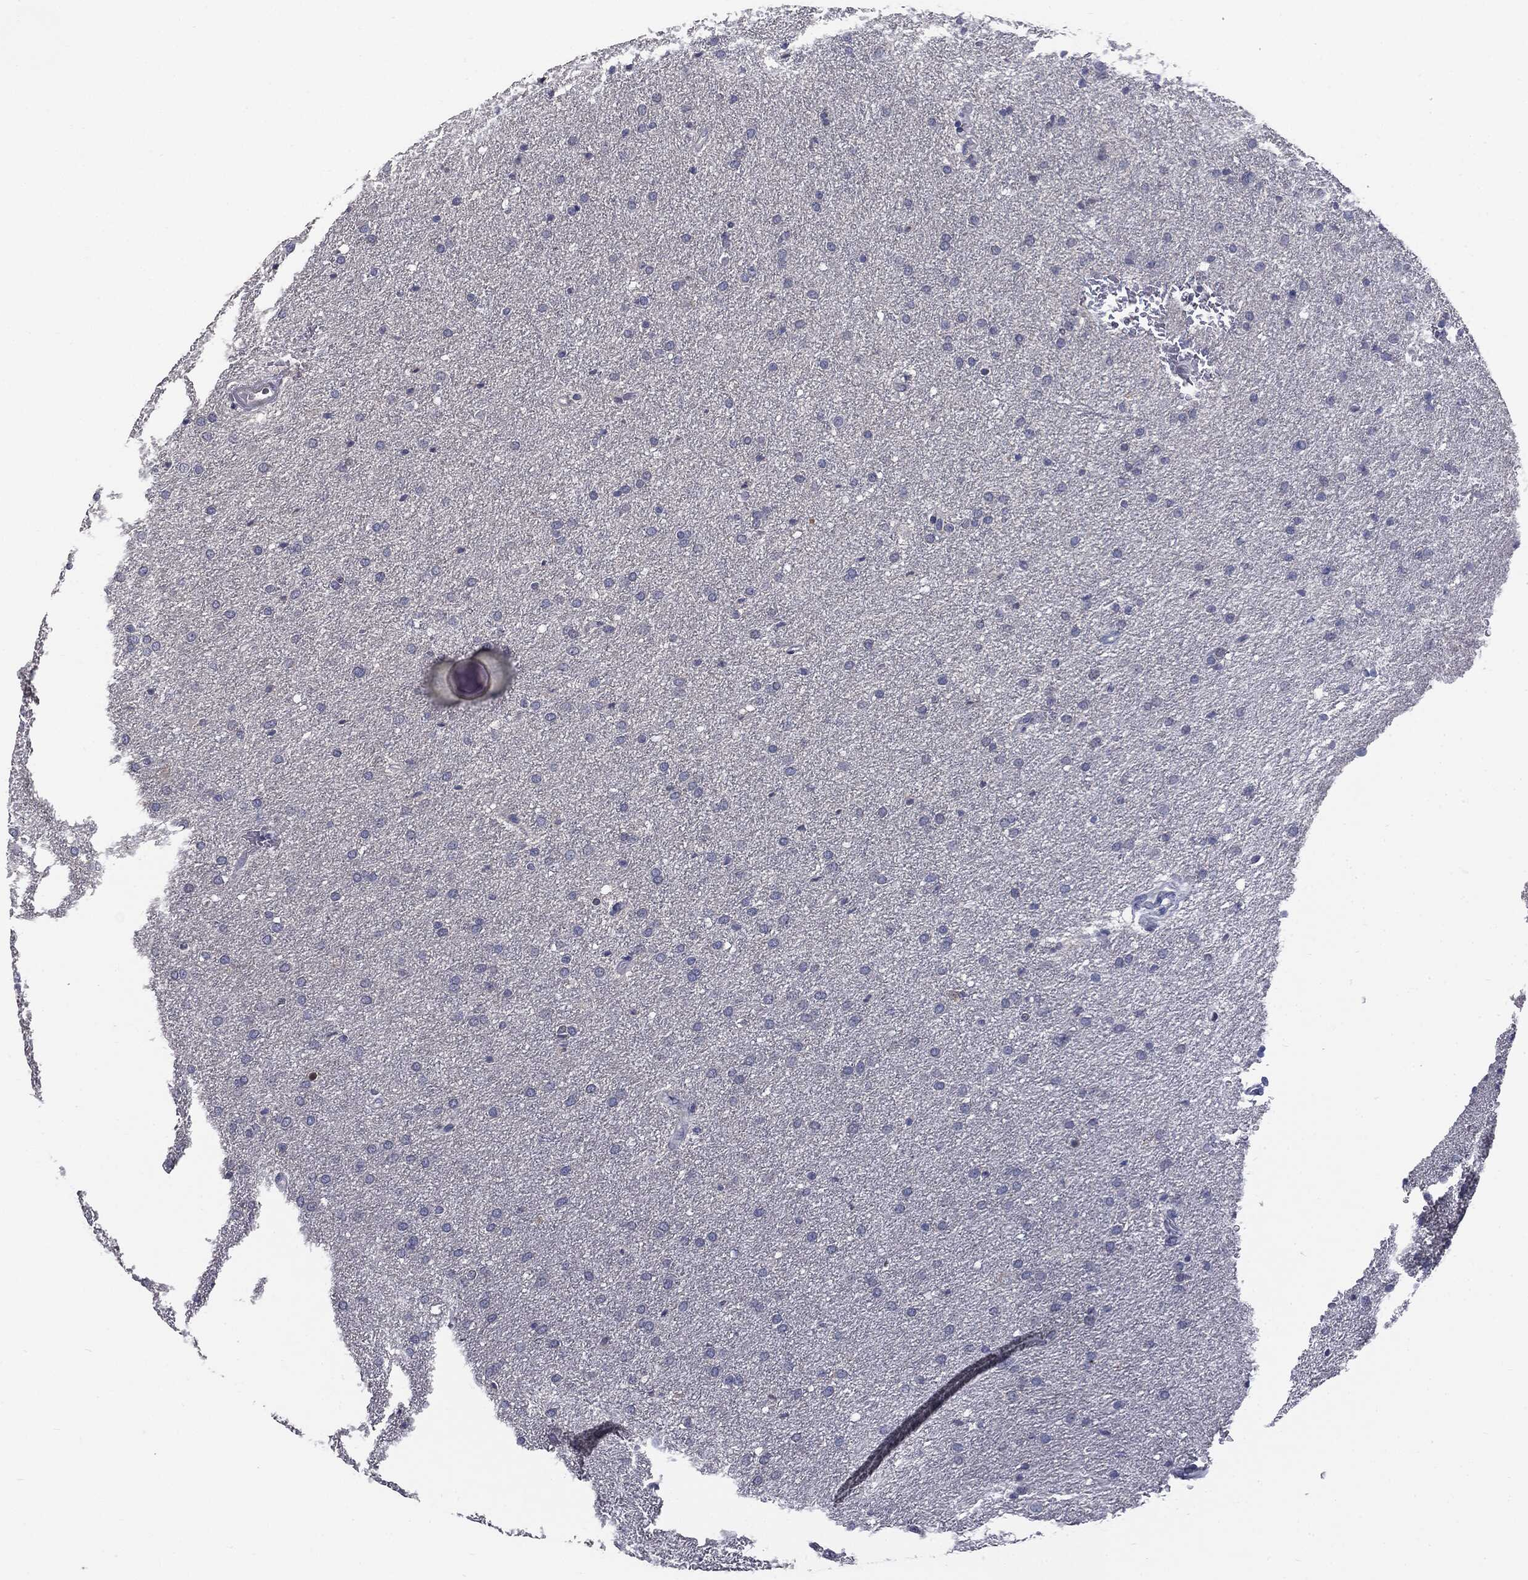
{"staining": {"intensity": "negative", "quantity": "none", "location": "none"}, "tissue": "glioma", "cell_type": "Tumor cells", "image_type": "cancer", "snomed": [{"axis": "morphology", "description": "Glioma, malignant, Low grade"}, {"axis": "topography", "description": "Brain"}], "caption": "Tumor cells show no significant protein expression in glioma.", "gene": "KRT5", "patient": {"sex": "female", "age": 37}}